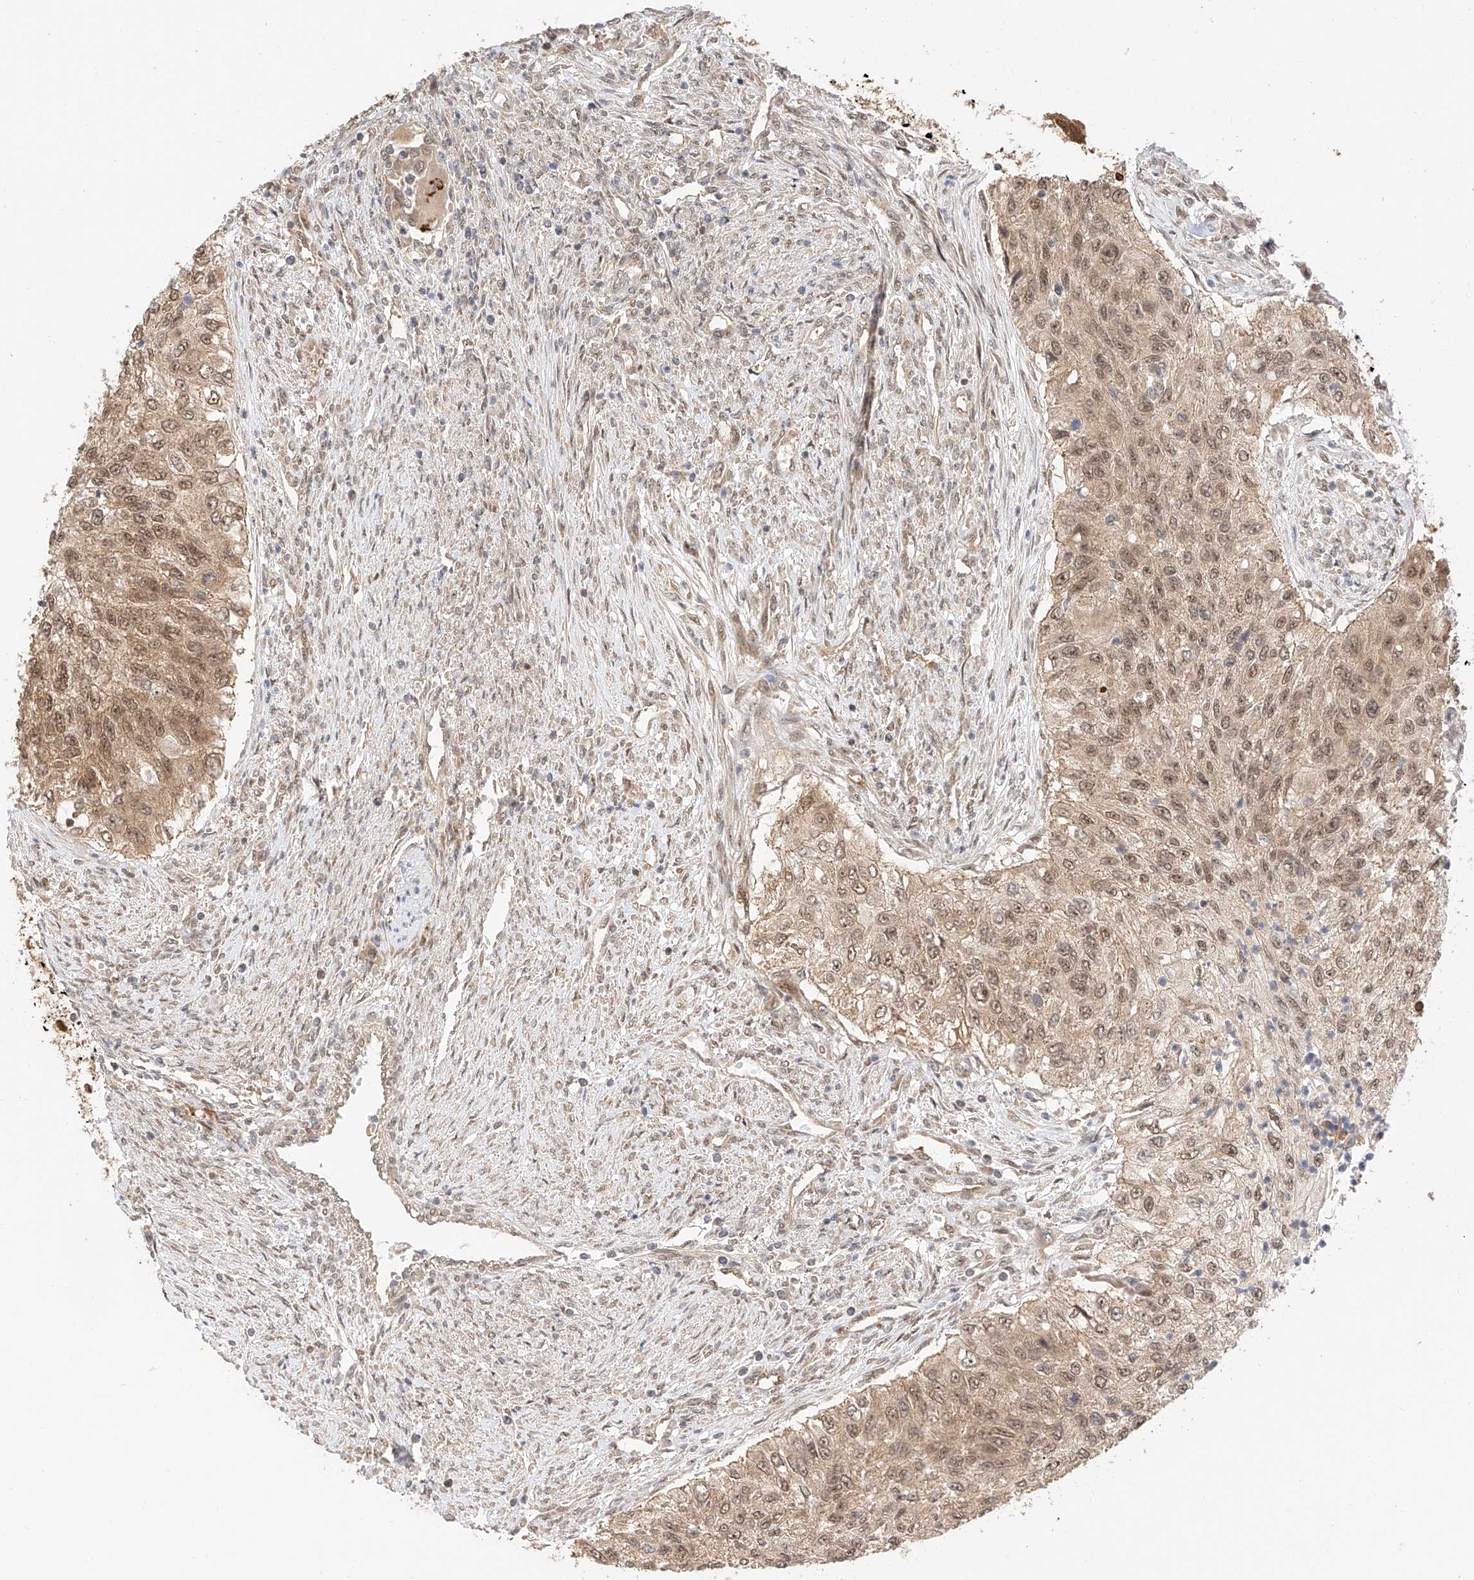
{"staining": {"intensity": "weak", "quantity": ">75%", "location": "nuclear"}, "tissue": "urothelial cancer", "cell_type": "Tumor cells", "image_type": "cancer", "snomed": [{"axis": "morphology", "description": "Urothelial carcinoma, High grade"}, {"axis": "topography", "description": "Urinary bladder"}], "caption": "The immunohistochemical stain highlights weak nuclear staining in tumor cells of urothelial cancer tissue.", "gene": "EIF4H", "patient": {"sex": "female", "age": 60}}